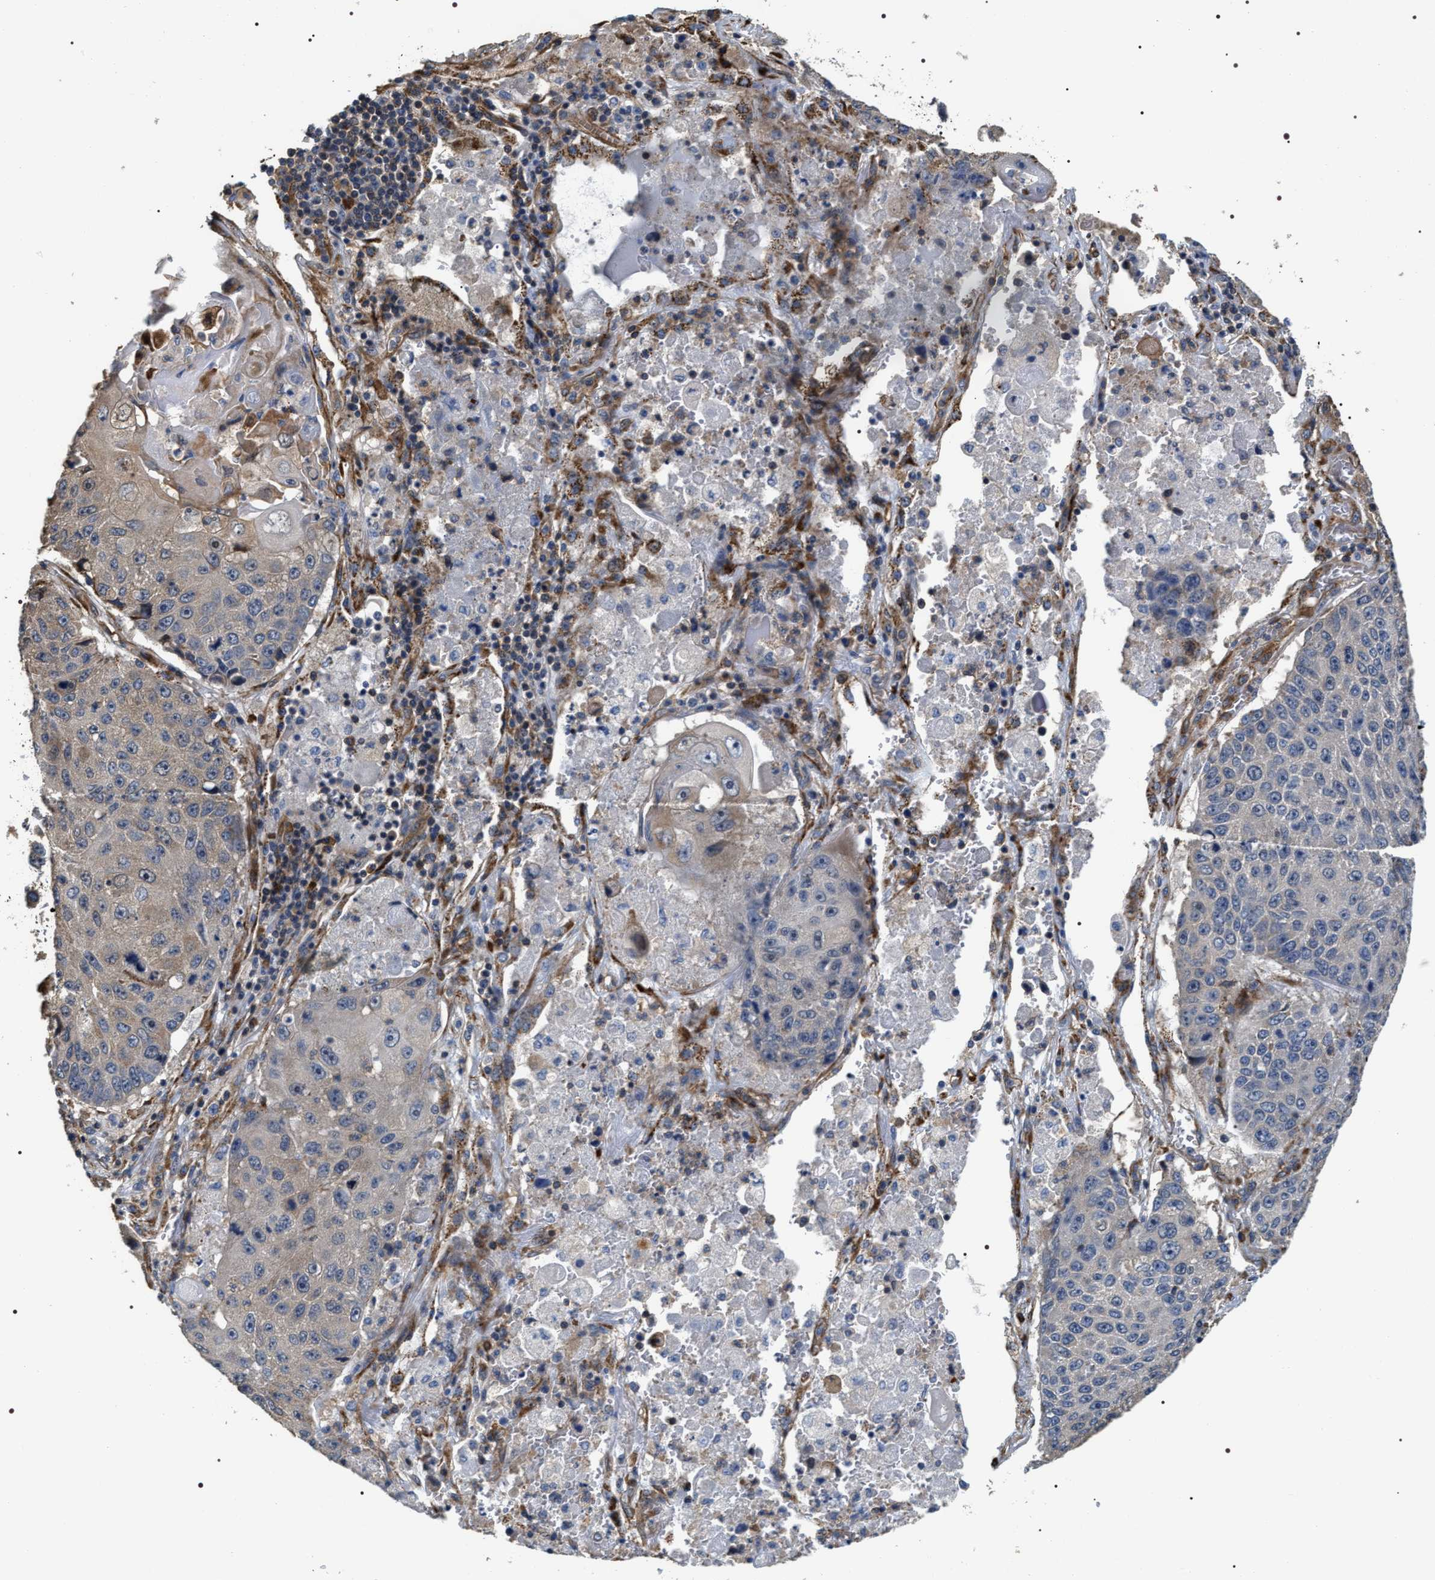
{"staining": {"intensity": "negative", "quantity": "none", "location": "none"}, "tissue": "lung cancer", "cell_type": "Tumor cells", "image_type": "cancer", "snomed": [{"axis": "morphology", "description": "Squamous cell carcinoma, NOS"}, {"axis": "topography", "description": "Lung"}], "caption": "High power microscopy micrograph of an IHC photomicrograph of lung cancer (squamous cell carcinoma), revealing no significant staining in tumor cells.", "gene": "ZC3HAV1L", "patient": {"sex": "male", "age": 61}}